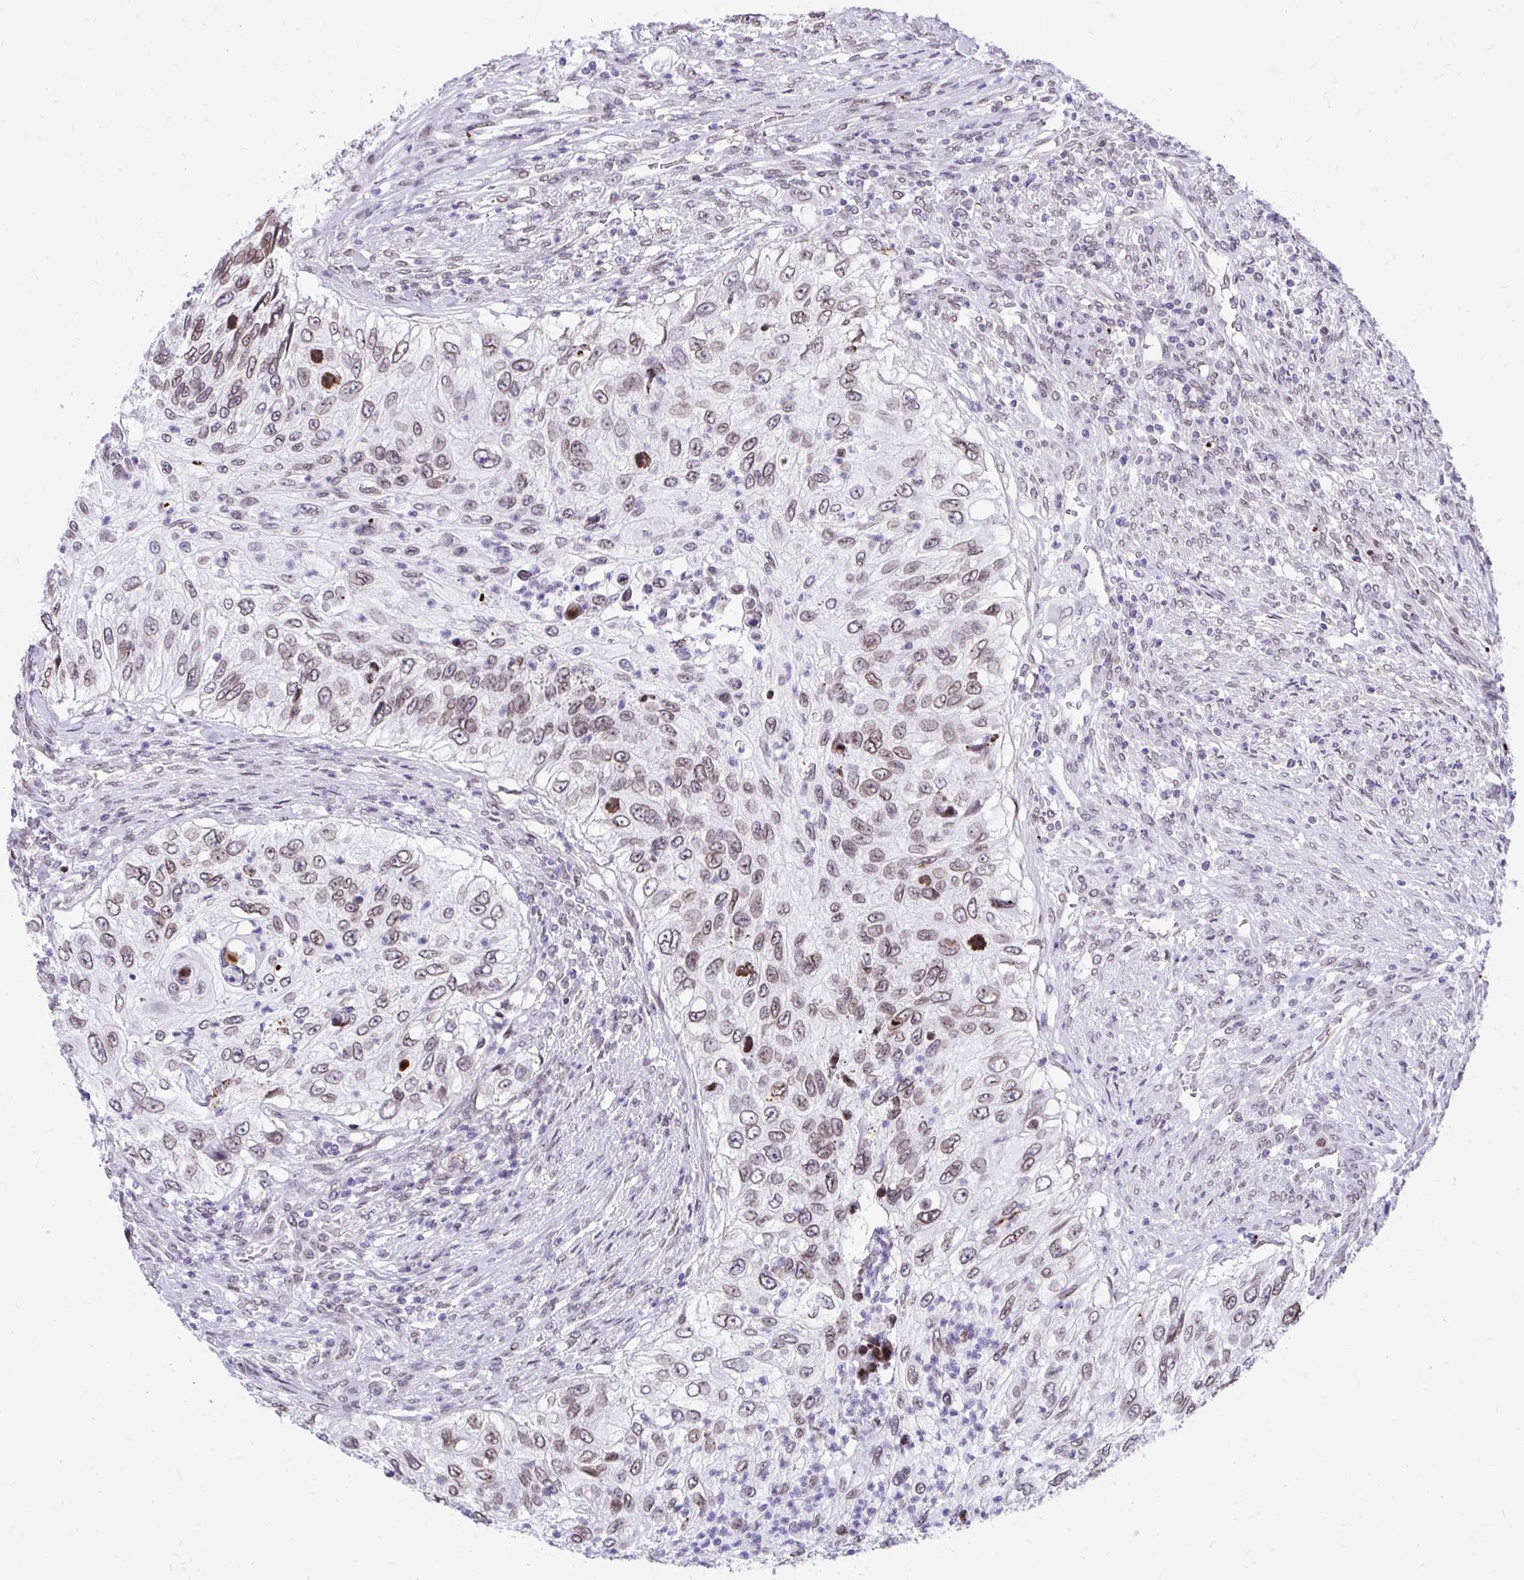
{"staining": {"intensity": "moderate", "quantity": ">75%", "location": "cytoplasmic/membranous,nuclear"}, "tissue": "urothelial cancer", "cell_type": "Tumor cells", "image_type": "cancer", "snomed": [{"axis": "morphology", "description": "Urothelial carcinoma, High grade"}, {"axis": "topography", "description": "Urinary bladder"}], "caption": "Immunohistochemistry (IHC) image of neoplastic tissue: human high-grade urothelial carcinoma stained using IHC demonstrates medium levels of moderate protein expression localized specifically in the cytoplasmic/membranous and nuclear of tumor cells, appearing as a cytoplasmic/membranous and nuclear brown color.", "gene": "BANF1", "patient": {"sex": "female", "age": 60}}